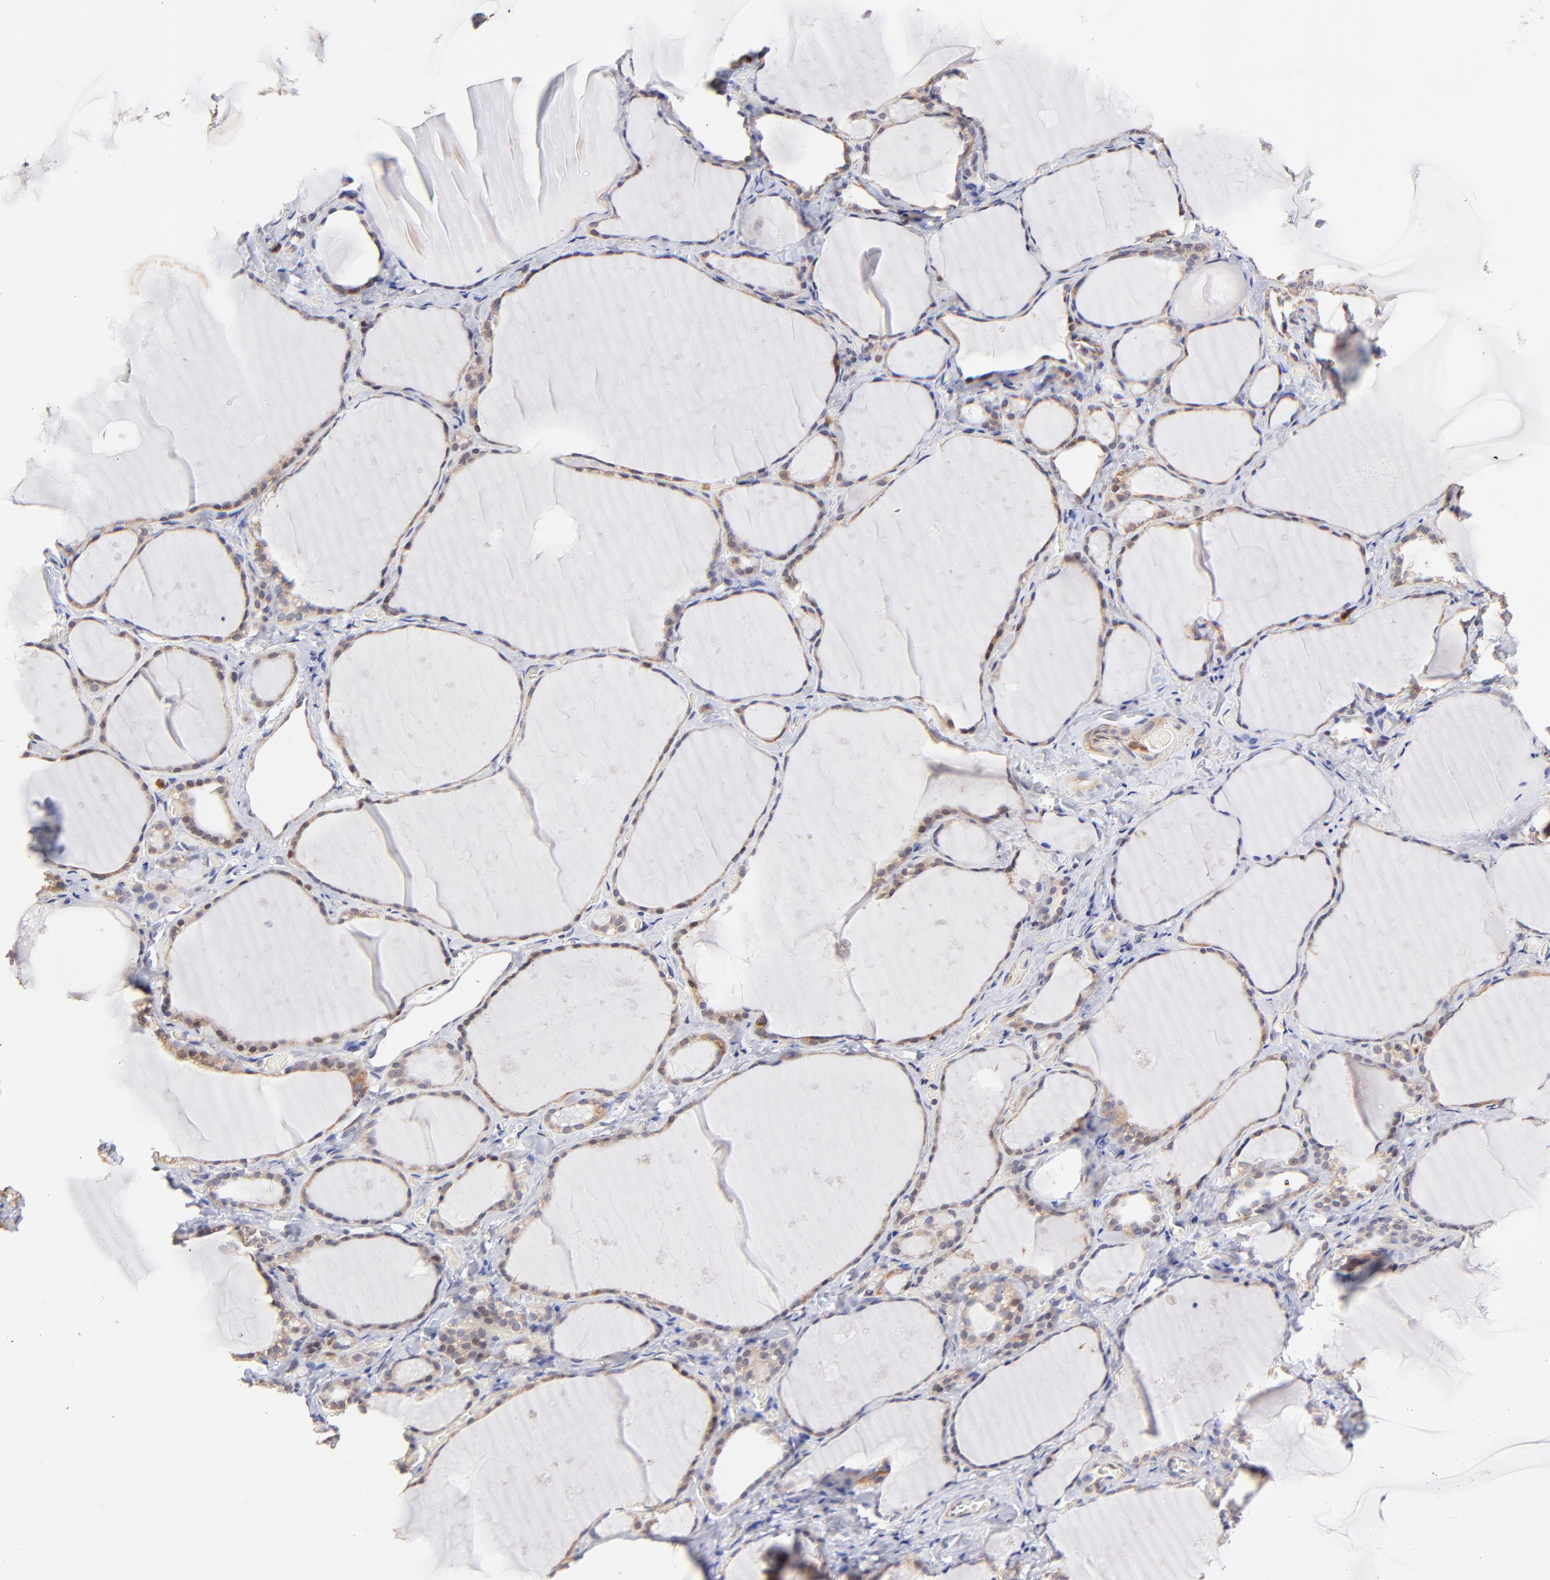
{"staining": {"intensity": "weak", "quantity": ">75%", "location": "cytoplasmic/membranous"}, "tissue": "thyroid gland", "cell_type": "Glandular cells", "image_type": "normal", "snomed": [{"axis": "morphology", "description": "Normal tissue, NOS"}, {"axis": "topography", "description": "Thyroid gland"}], "caption": "High-power microscopy captured an immunohistochemistry (IHC) micrograph of normal thyroid gland, revealing weak cytoplasmic/membranous expression in approximately >75% of glandular cells.", "gene": "BBOF1", "patient": {"sex": "female", "age": 75}}